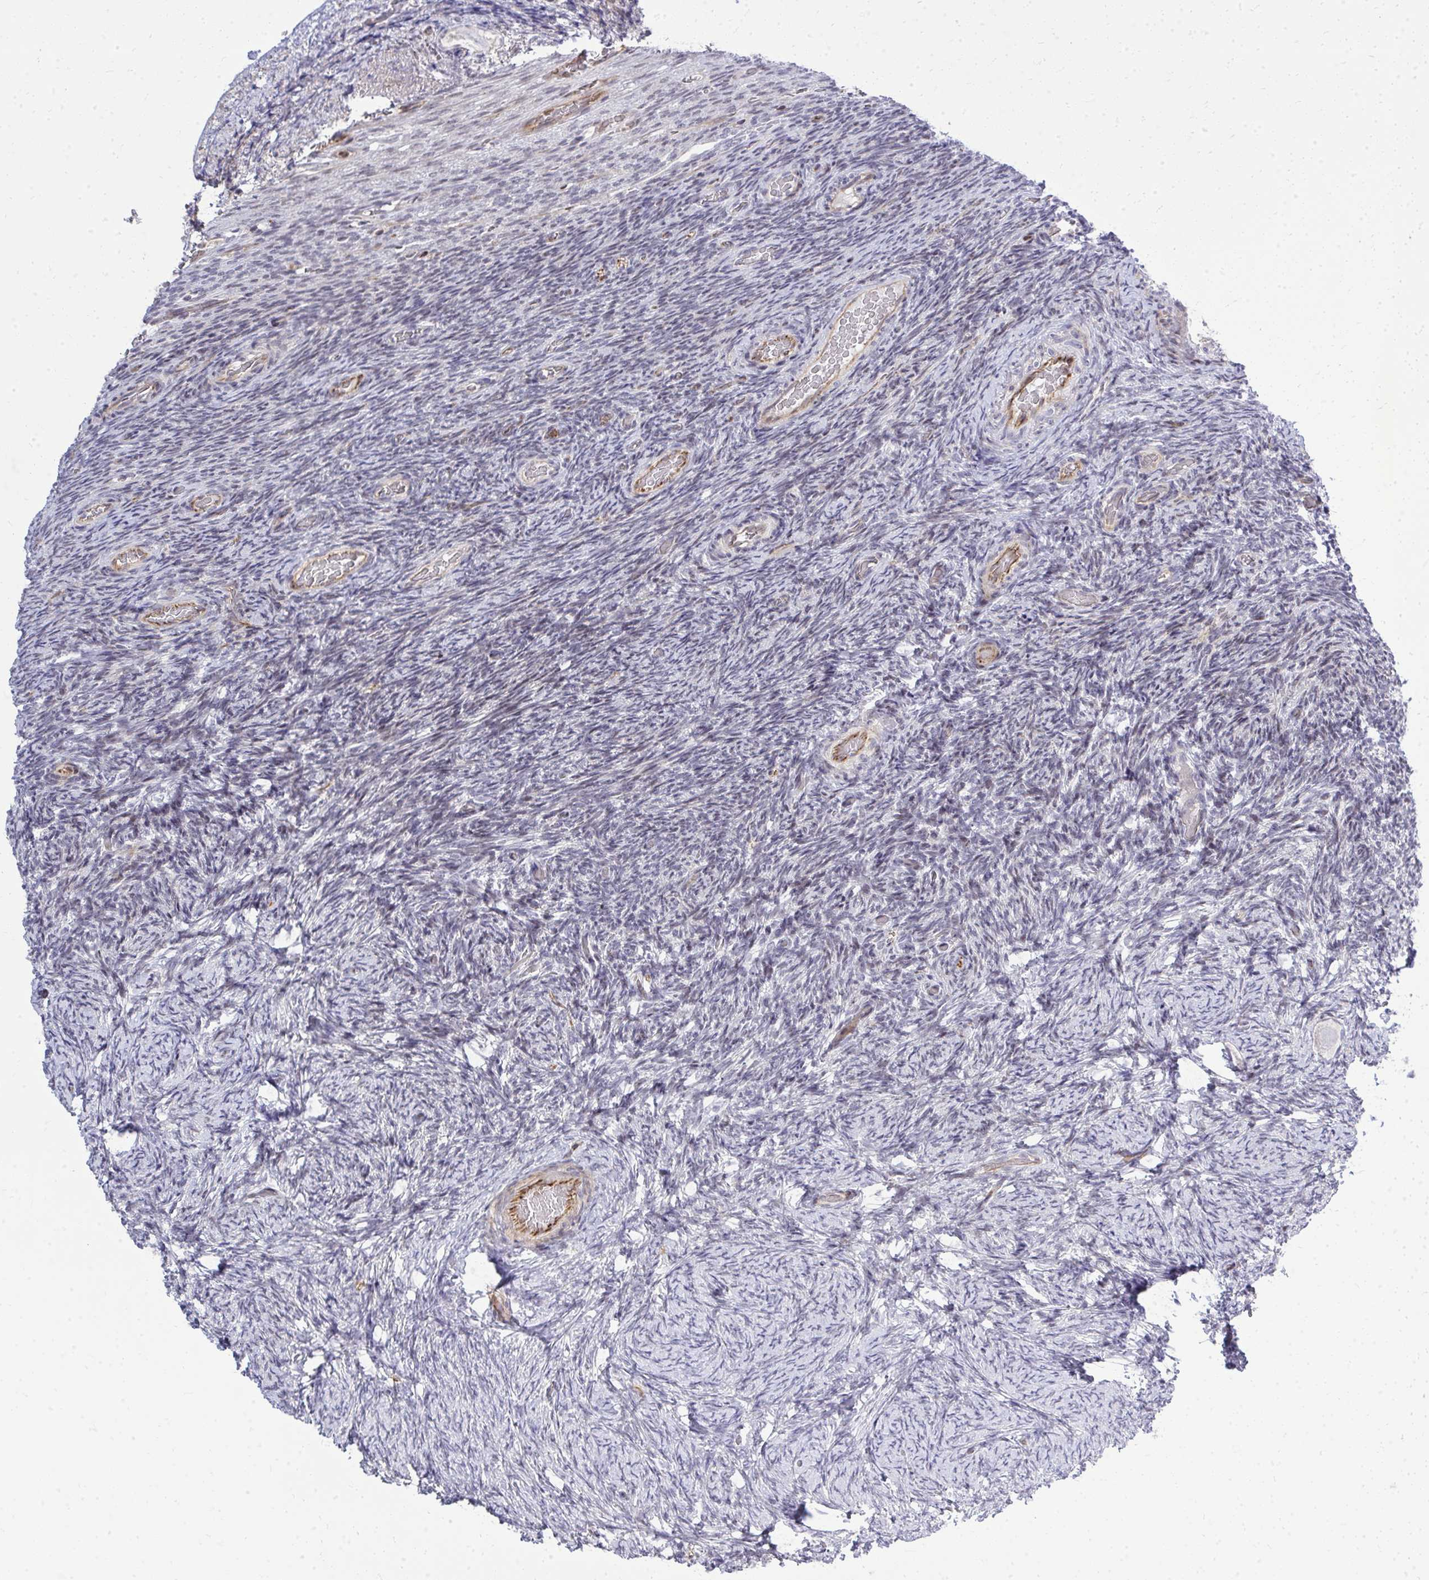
{"staining": {"intensity": "negative", "quantity": "none", "location": "none"}, "tissue": "ovary", "cell_type": "Follicle cells", "image_type": "normal", "snomed": [{"axis": "morphology", "description": "Normal tissue, NOS"}, {"axis": "topography", "description": "Ovary"}], "caption": "The image shows no significant expression in follicle cells of ovary.", "gene": "FOXN3", "patient": {"sex": "female", "age": 34}}